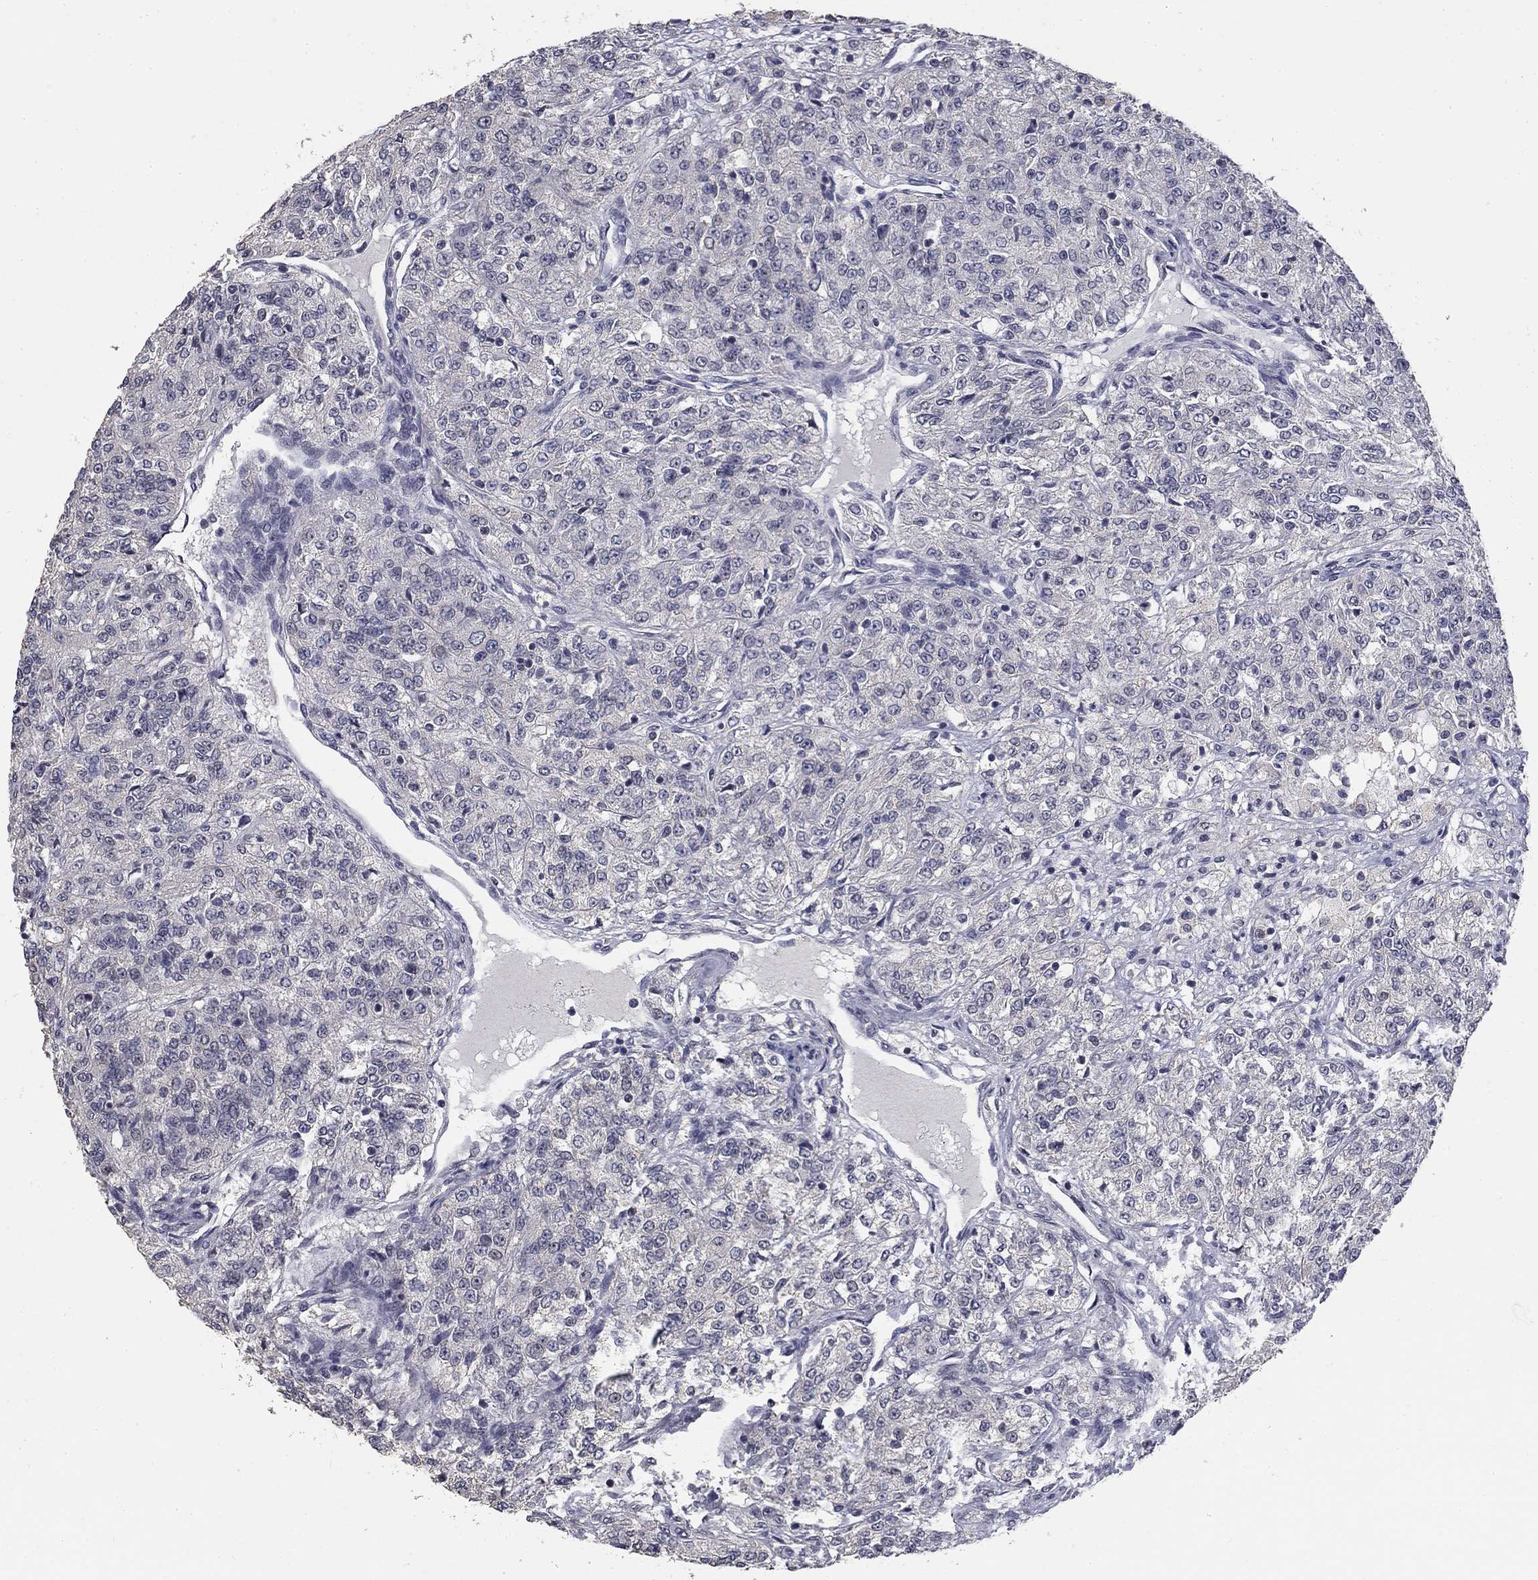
{"staining": {"intensity": "negative", "quantity": "none", "location": "none"}, "tissue": "renal cancer", "cell_type": "Tumor cells", "image_type": "cancer", "snomed": [{"axis": "morphology", "description": "Adenocarcinoma, NOS"}, {"axis": "topography", "description": "Kidney"}], "caption": "An immunohistochemistry (IHC) image of renal cancer is shown. There is no staining in tumor cells of renal cancer. Nuclei are stained in blue.", "gene": "SPATA33", "patient": {"sex": "female", "age": 63}}